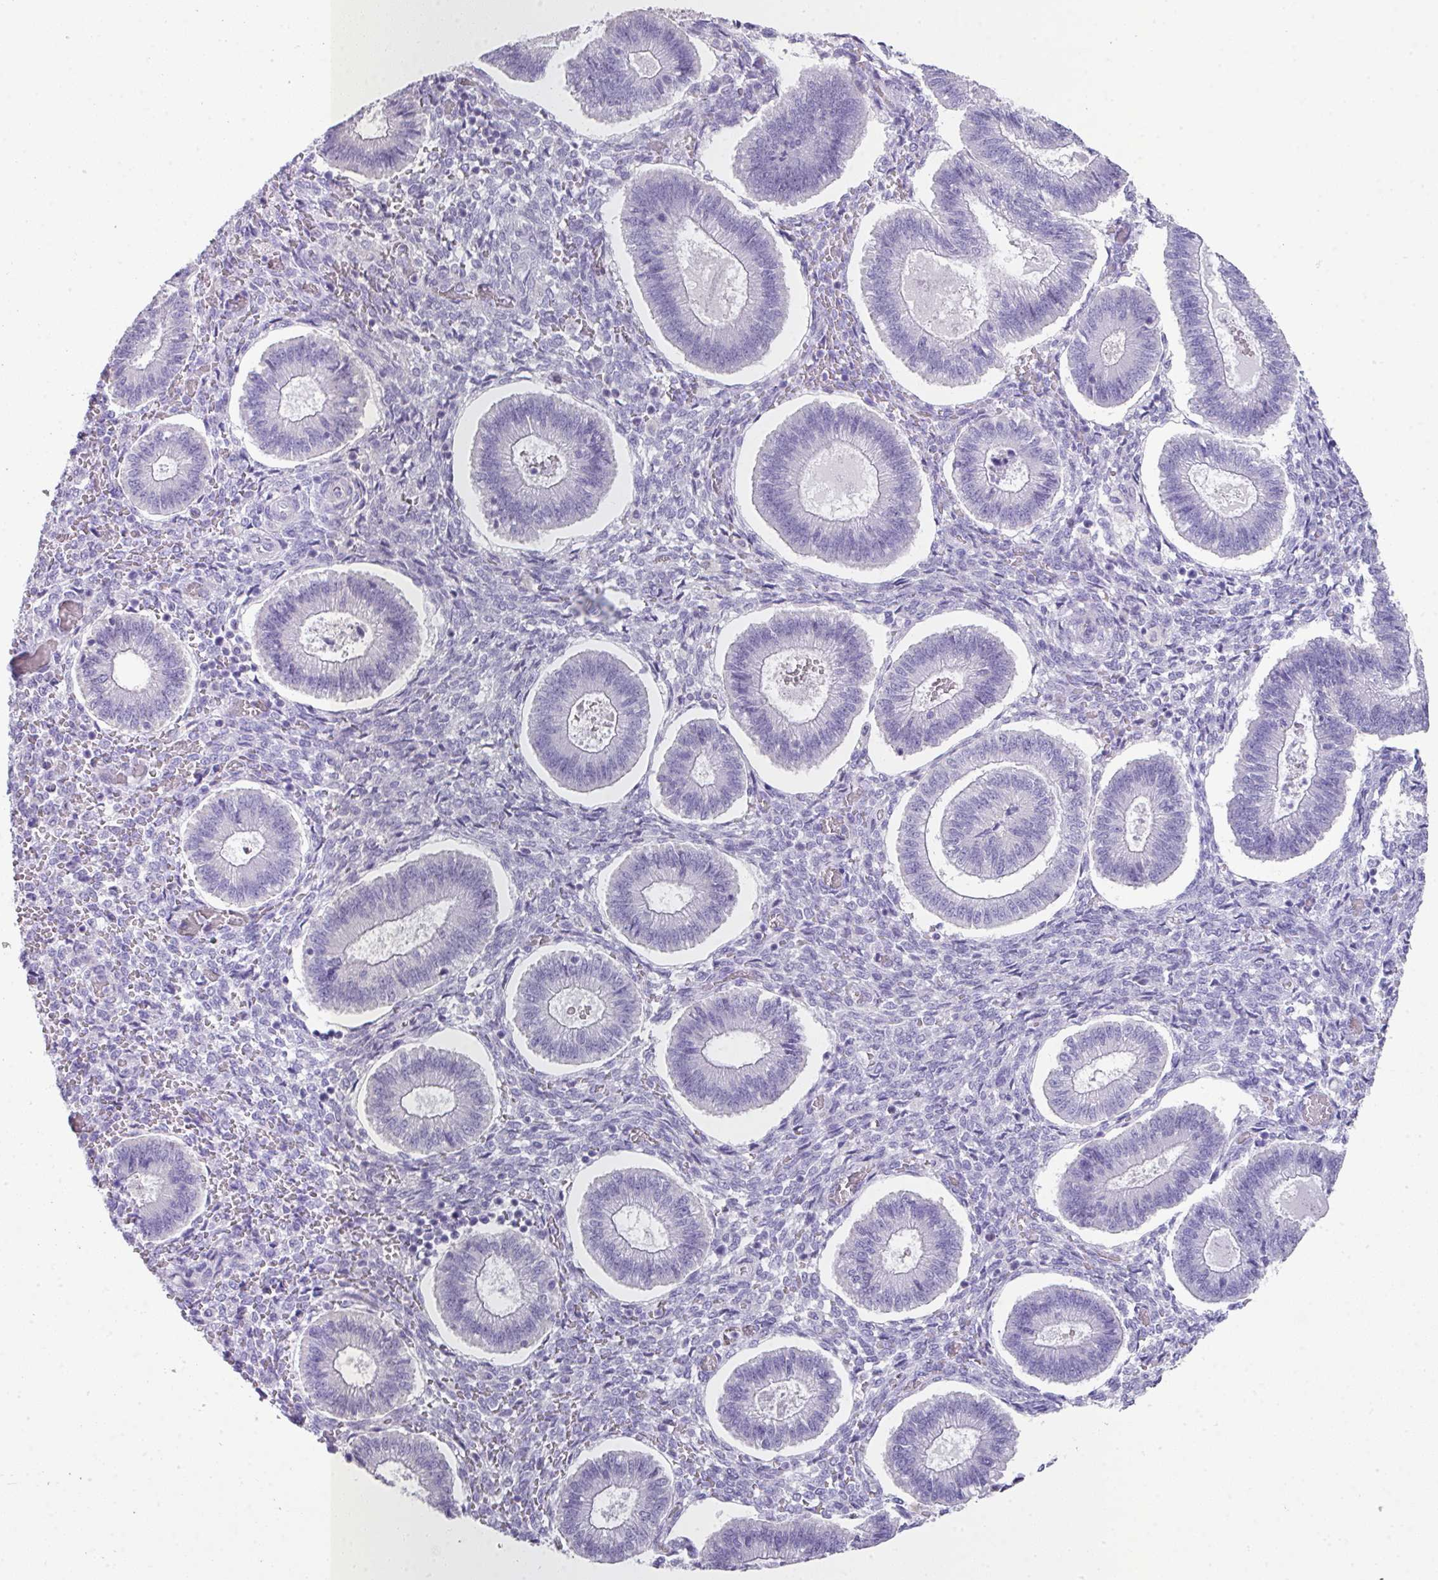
{"staining": {"intensity": "negative", "quantity": "none", "location": "none"}, "tissue": "endometrium", "cell_type": "Cells in endometrial stroma", "image_type": "normal", "snomed": [{"axis": "morphology", "description": "Normal tissue, NOS"}, {"axis": "topography", "description": "Endometrium"}], "caption": "DAB immunohistochemical staining of normal endometrium displays no significant staining in cells in endometrial stroma. (DAB (3,3'-diaminobenzidine) immunohistochemistry (IHC) with hematoxylin counter stain).", "gene": "GLI4", "patient": {"sex": "female", "age": 25}}